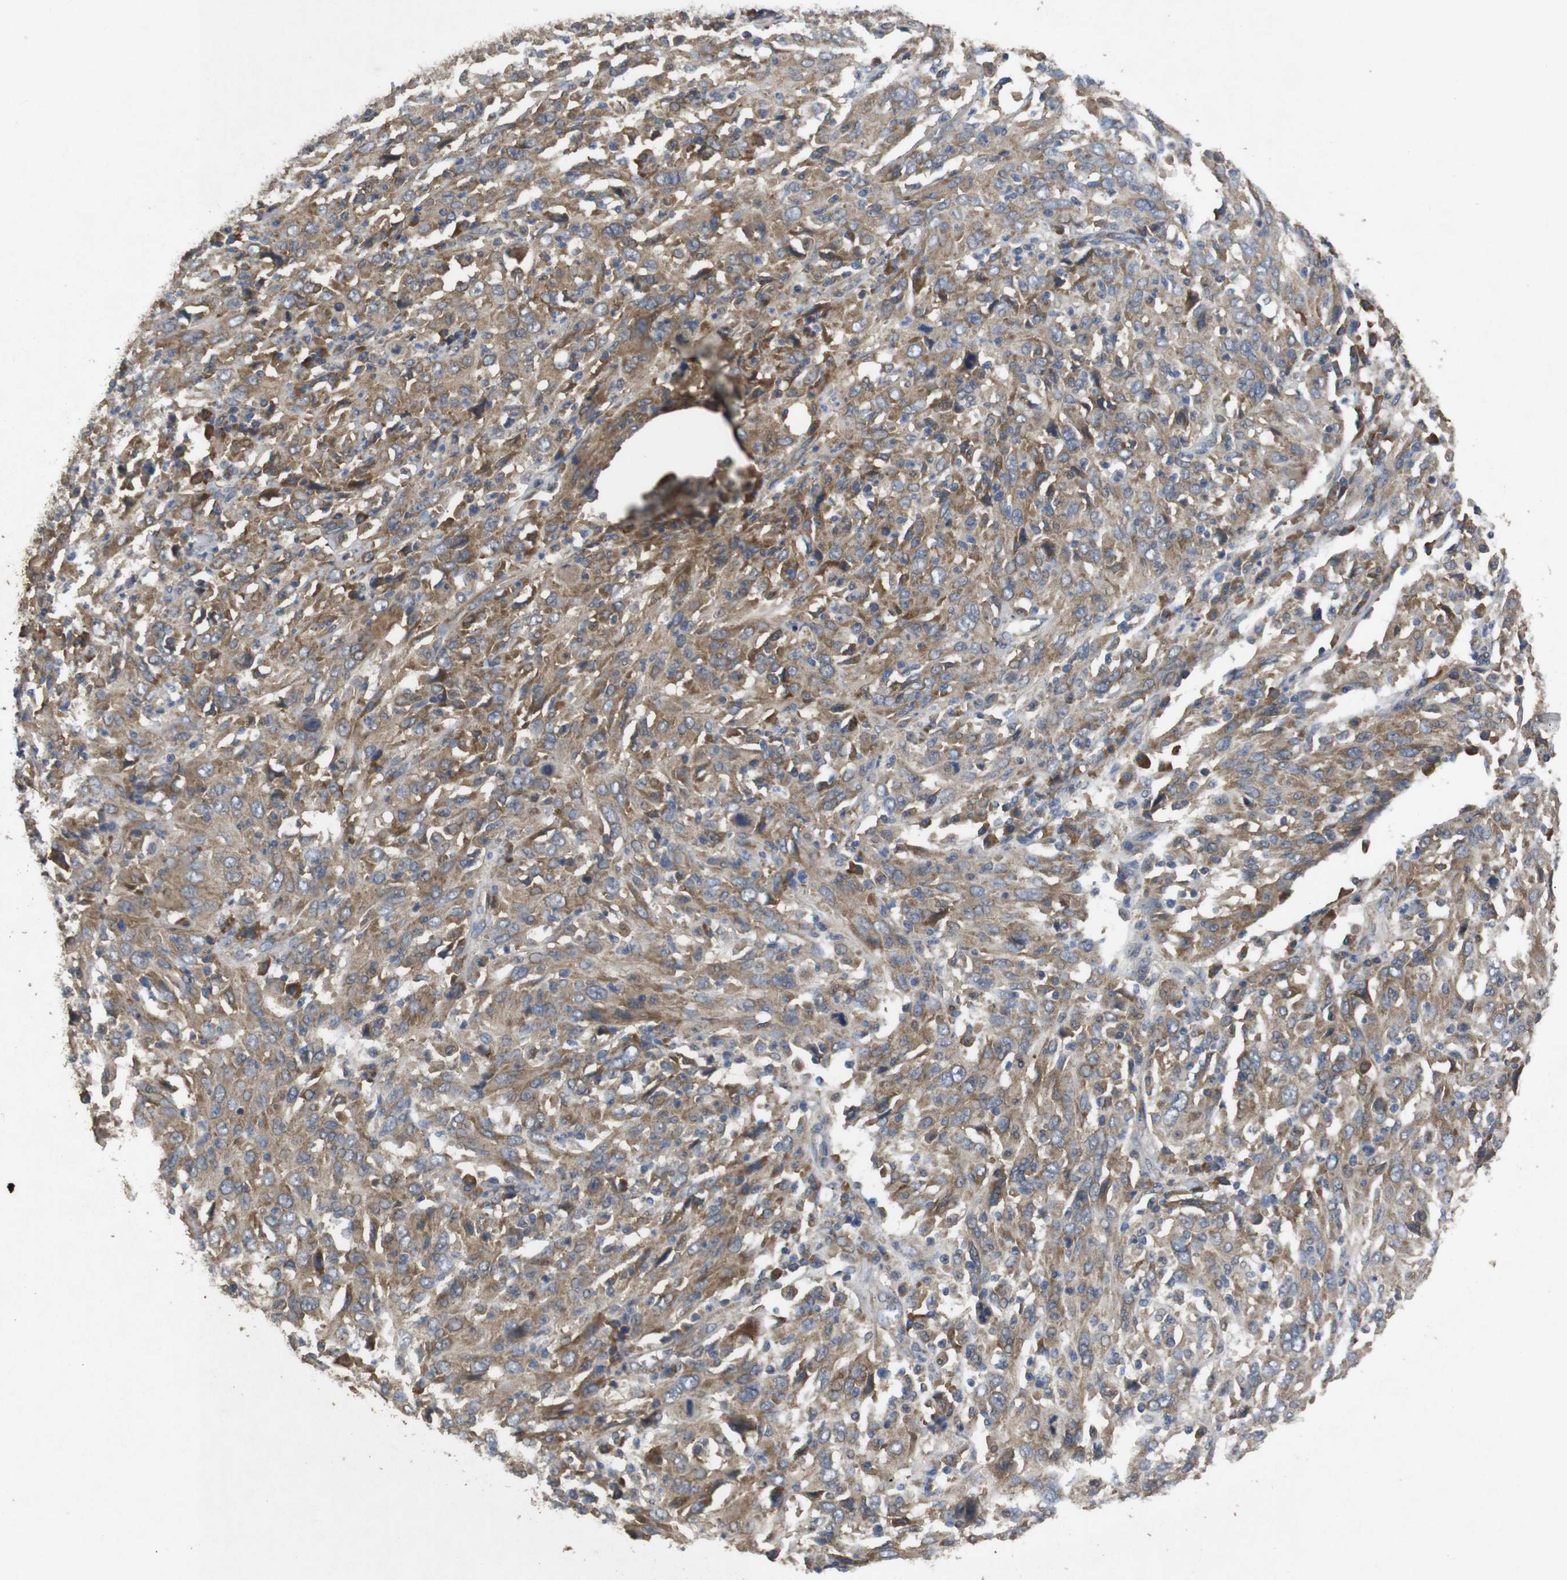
{"staining": {"intensity": "moderate", "quantity": ">75%", "location": "cytoplasmic/membranous"}, "tissue": "cervical cancer", "cell_type": "Tumor cells", "image_type": "cancer", "snomed": [{"axis": "morphology", "description": "Squamous cell carcinoma, NOS"}, {"axis": "topography", "description": "Cervix"}], "caption": "Immunohistochemistry image of human cervical cancer stained for a protein (brown), which demonstrates medium levels of moderate cytoplasmic/membranous expression in about >75% of tumor cells.", "gene": "BNIP3", "patient": {"sex": "female", "age": 46}}